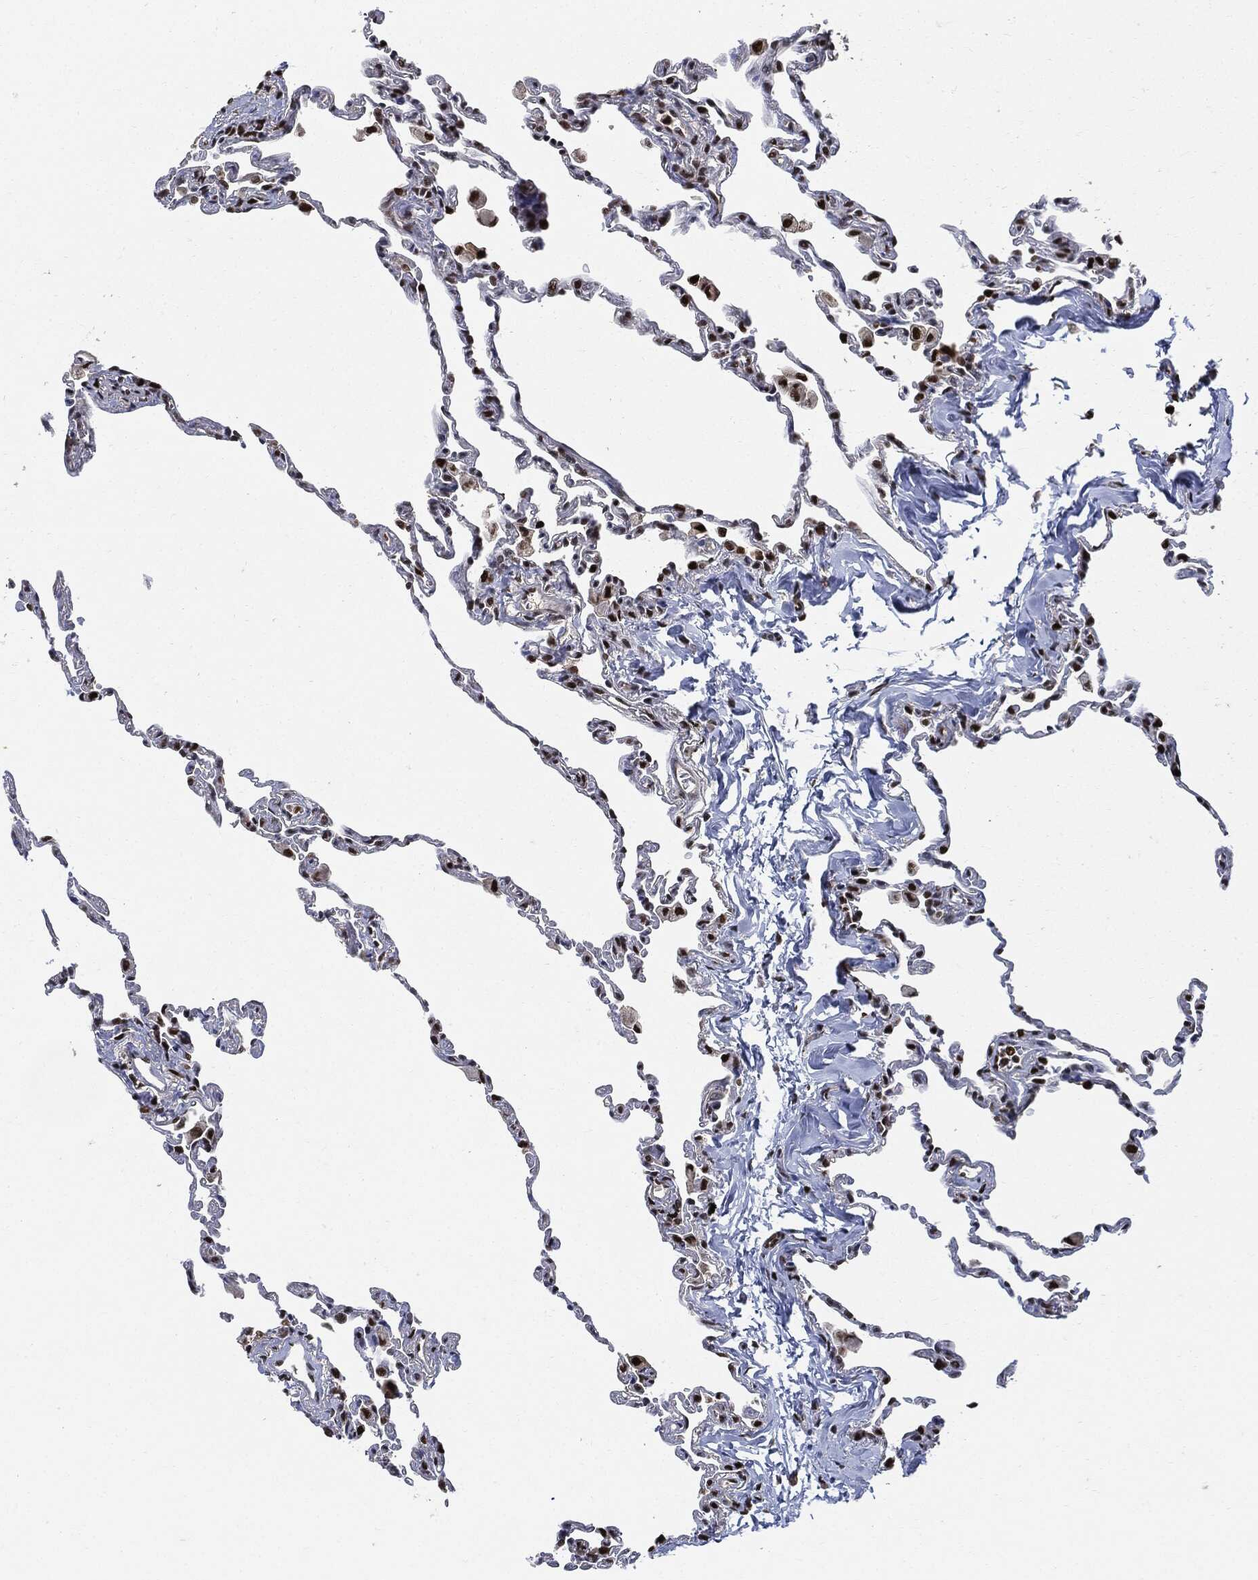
{"staining": {"intensity": "strong", "quantity": "25%-75%", "location": "nuclear"}, "tissue": "lung", "cell_type": "Alveolar cells", "image_type": "normal", "snomed": [{"axis": "morphology", "description": "Normal tissue, NOS"}, {"axis": "topography", "description": "Lung"}], "caption": "Immunohistochemical staining of unremarkable lung demonstrates 25%-75% levels of strong nuclear protein staining in approximately 25%-75% of alveolar cells.", "gene": "PCNA", "patient": {"sex": "female", "age": 57}}